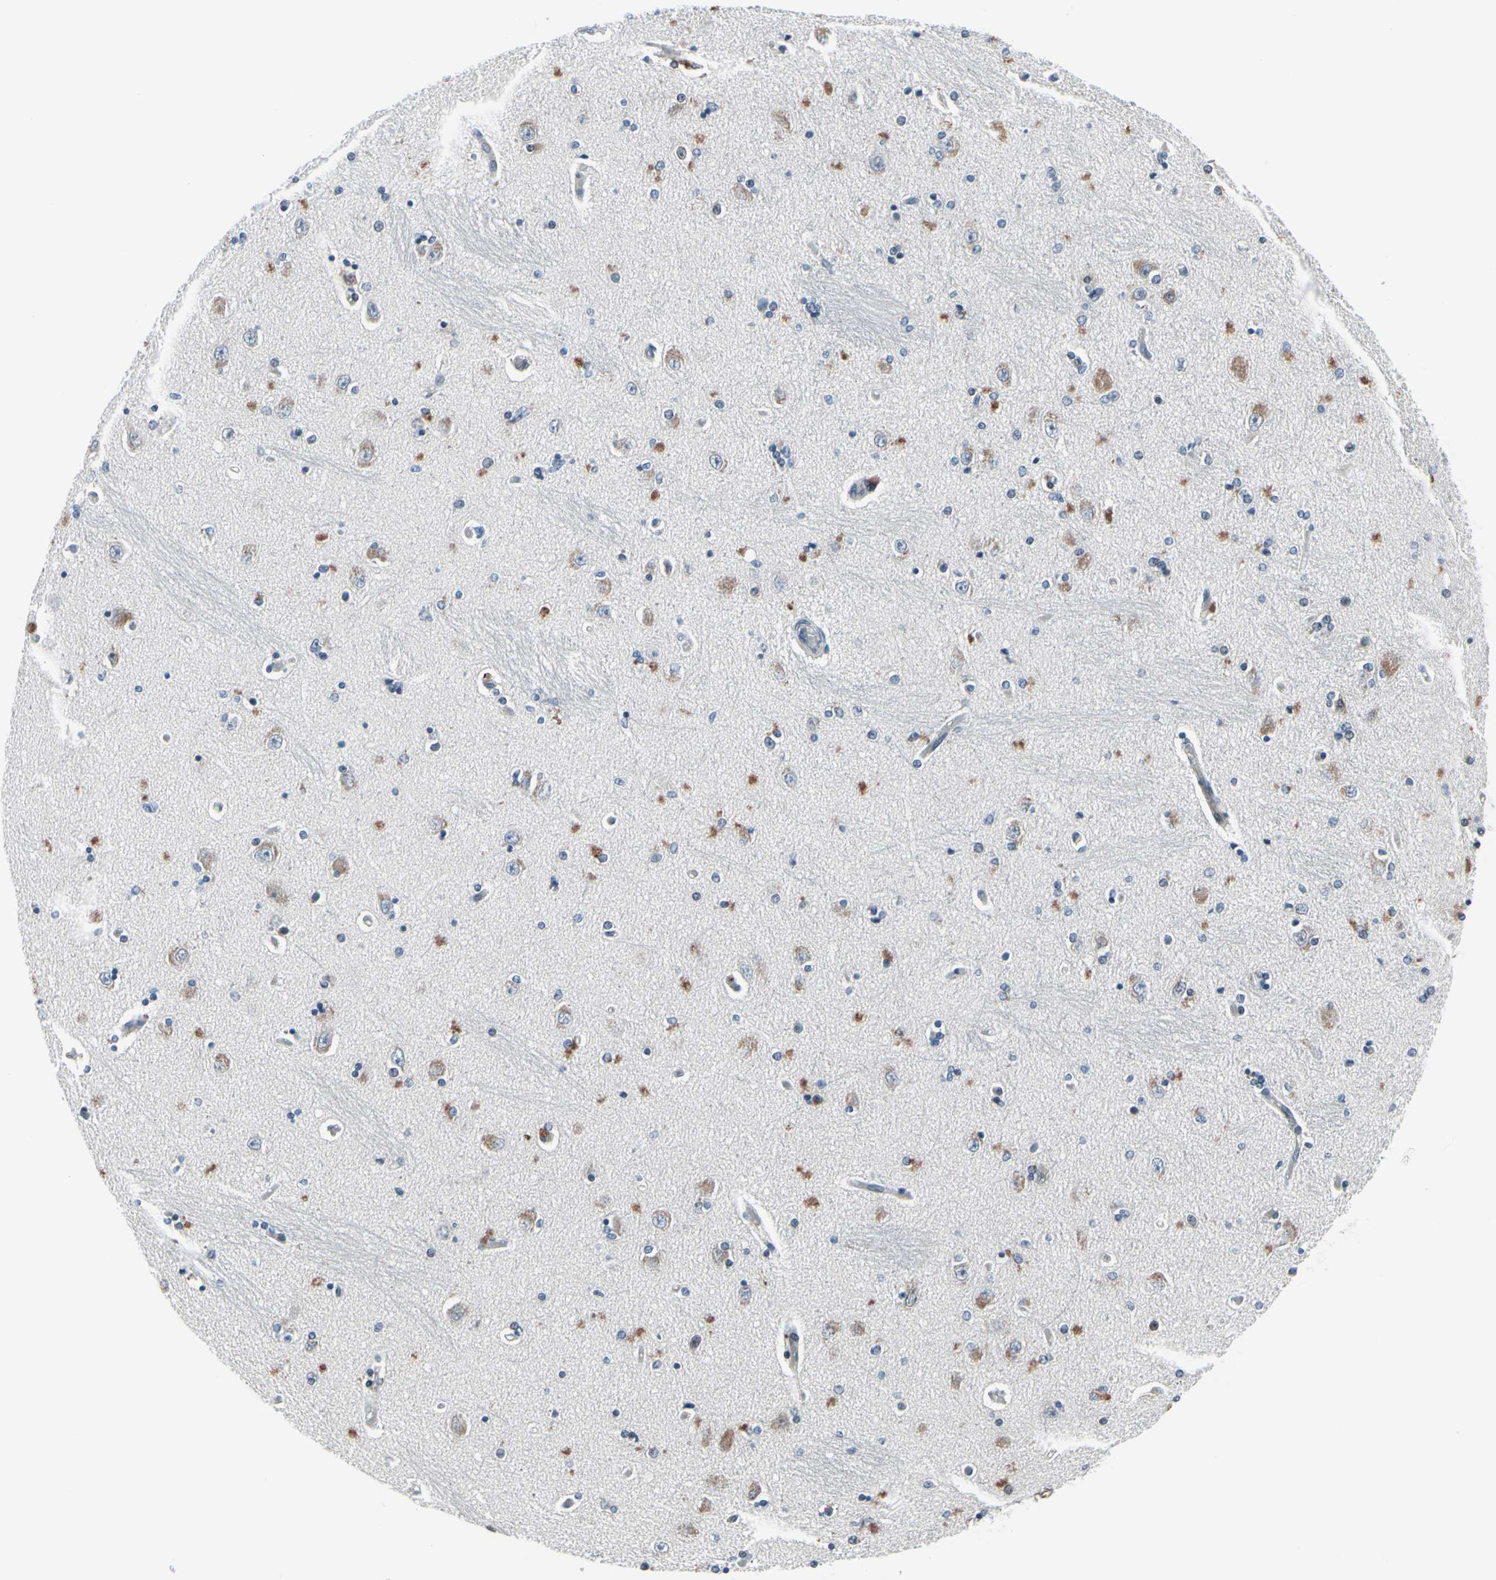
{"staining": {"intensity": "moderate", "quantity": "<25%", "location": "cytoplasmic/membranous"}, "tissue": "hippocampus", "cell_type": "Glial cells", "image_type": "normal", "snomed": [{"axis": "morphology", "description": "Normal tissue, NOS"}, {"axis": "topography", "description": "Hippocampus"}], "caption": "IHC photomicrograph of normal hippocampus: human hippocampus stained using immunohistochemistry (IHC) demonstrates low levels of moderate protein expression localized specifically in the cytoplasmic/membranous of glial cells, appearing as a cytoplasmic/membranous brown color.", "gene": "TXN", "patient": {"sex": "female", "age": 54}}